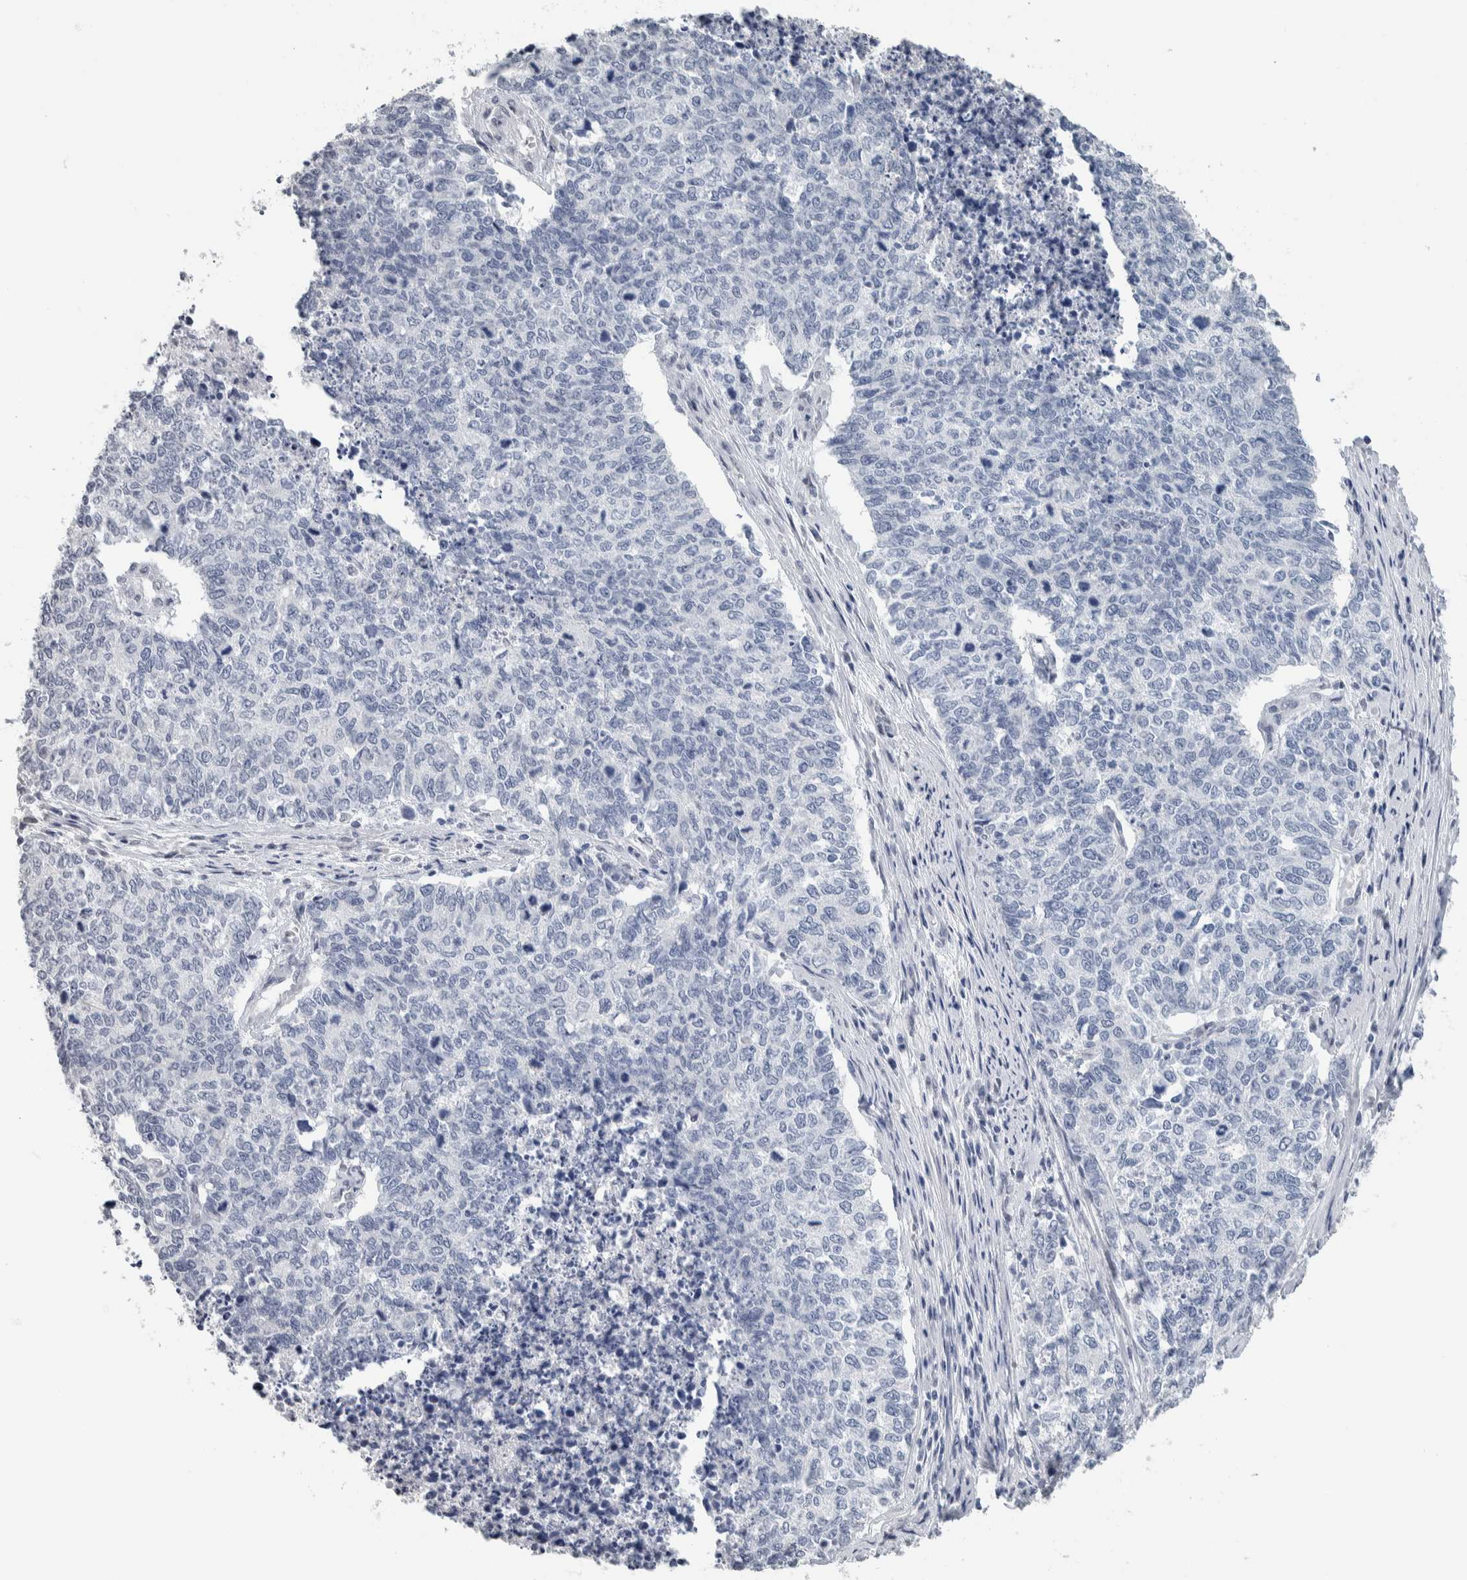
{"staining": {"intensity": "negative", "quantity": "none", "location": "none"}, "tissue": "cervical cancer", "cell_type": "Tumor cells", "image_type": "cancer", "snomed": [{"axis": "morphology", "description": "Squamous cell carcinoma, NOS"}, {"axis": "topography", "description": "Cervix"}], "caption": "DAB immunohistochemical staining of cervical squamous cell carcinoma displays no significant positivity in tumor cells.", "gene": "NEFM", "patient": {"sex": "female", "age": 63}}